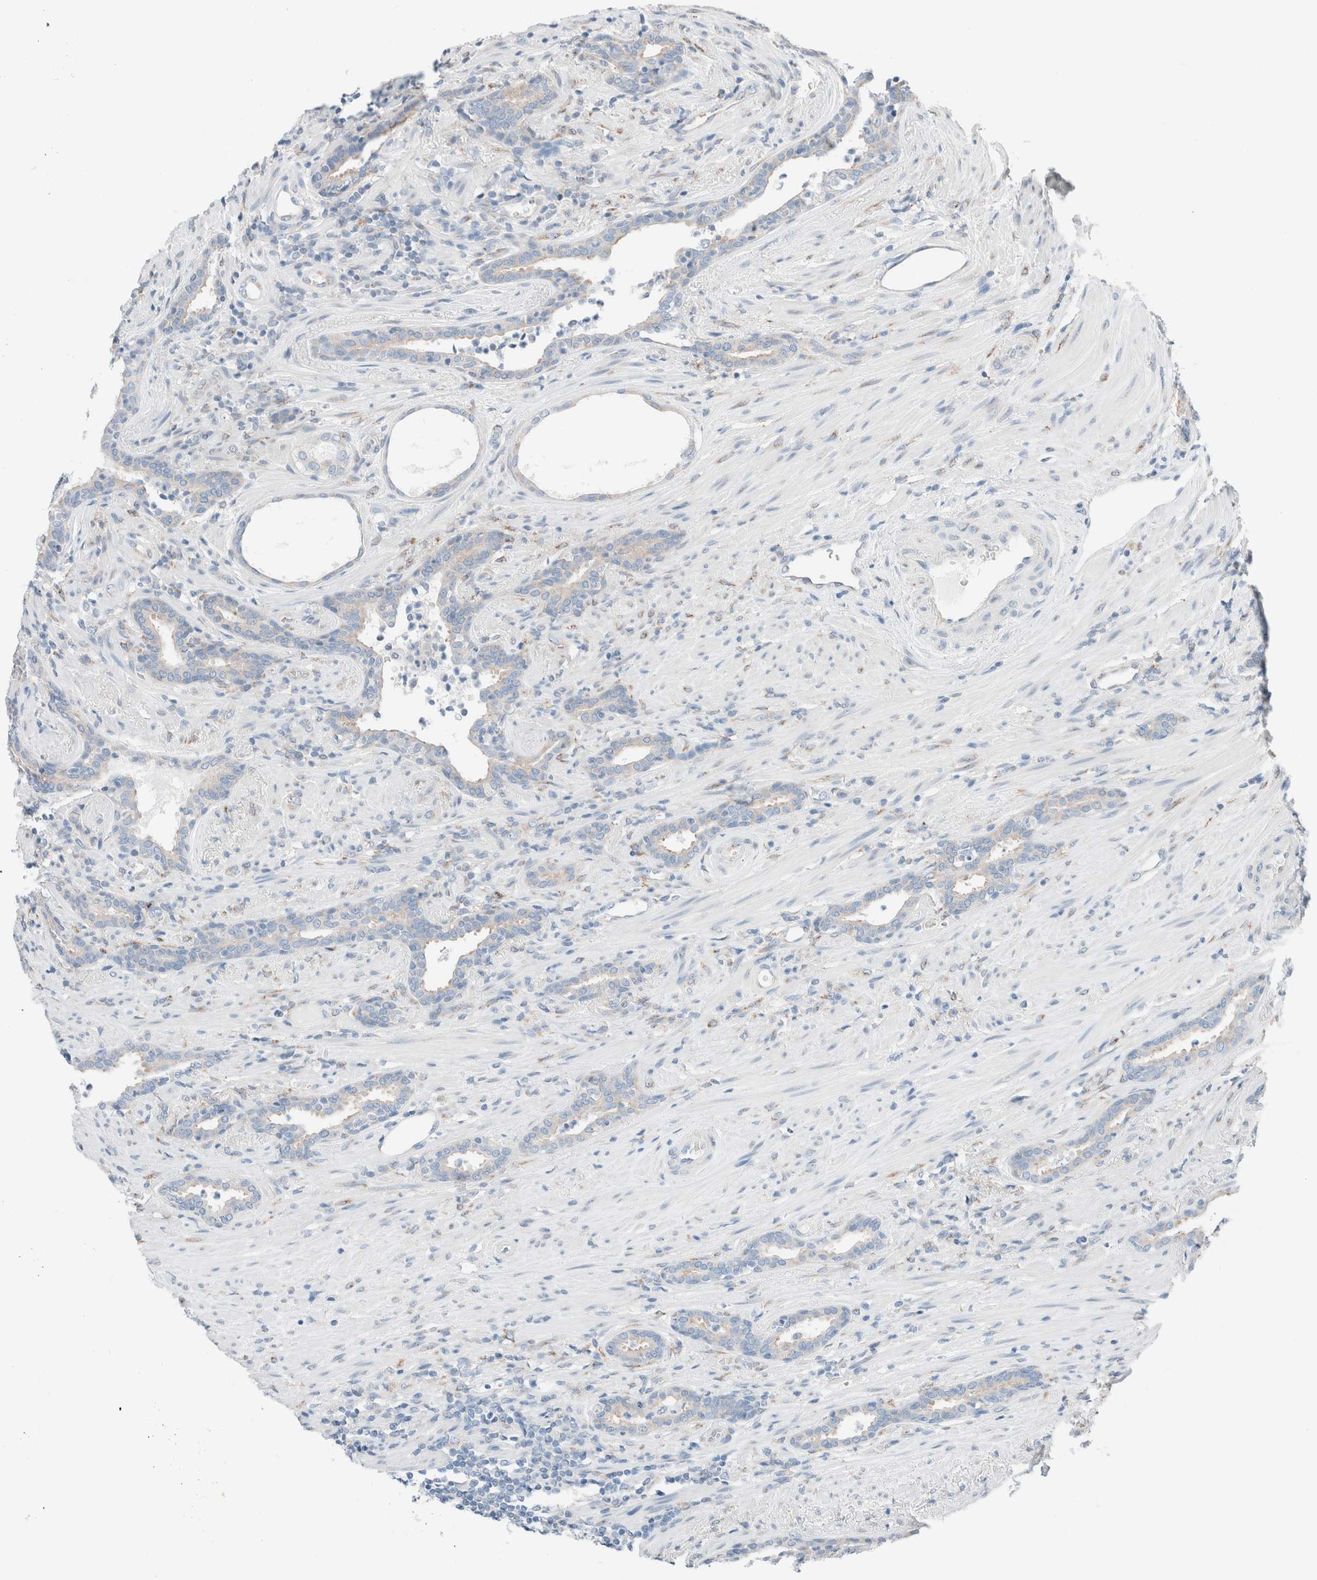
{"staining": {"intensity": "weak", "quantity": "25%-75%", "location": "cytoplasmic/membranous"}, "tissue": "prostate cancer", "cell_type": "Tumor cells", "image_type": "cancer", "snomed": [{"axis": "morphology", "description": "Adenocarcinoma, High grade"}, {"axis": "topography", "description": "Prostate"}], "caption": "An IHC photomicrograph of neoplastic tissue is shown. Protein staining in brown shows weak cytoplasmic/membranous positivity in adenocarcinoma (high-grade) (prostate) within tumor cells.", "gene": "CASC3", "patient": {"sex": "male", "age": 71}}